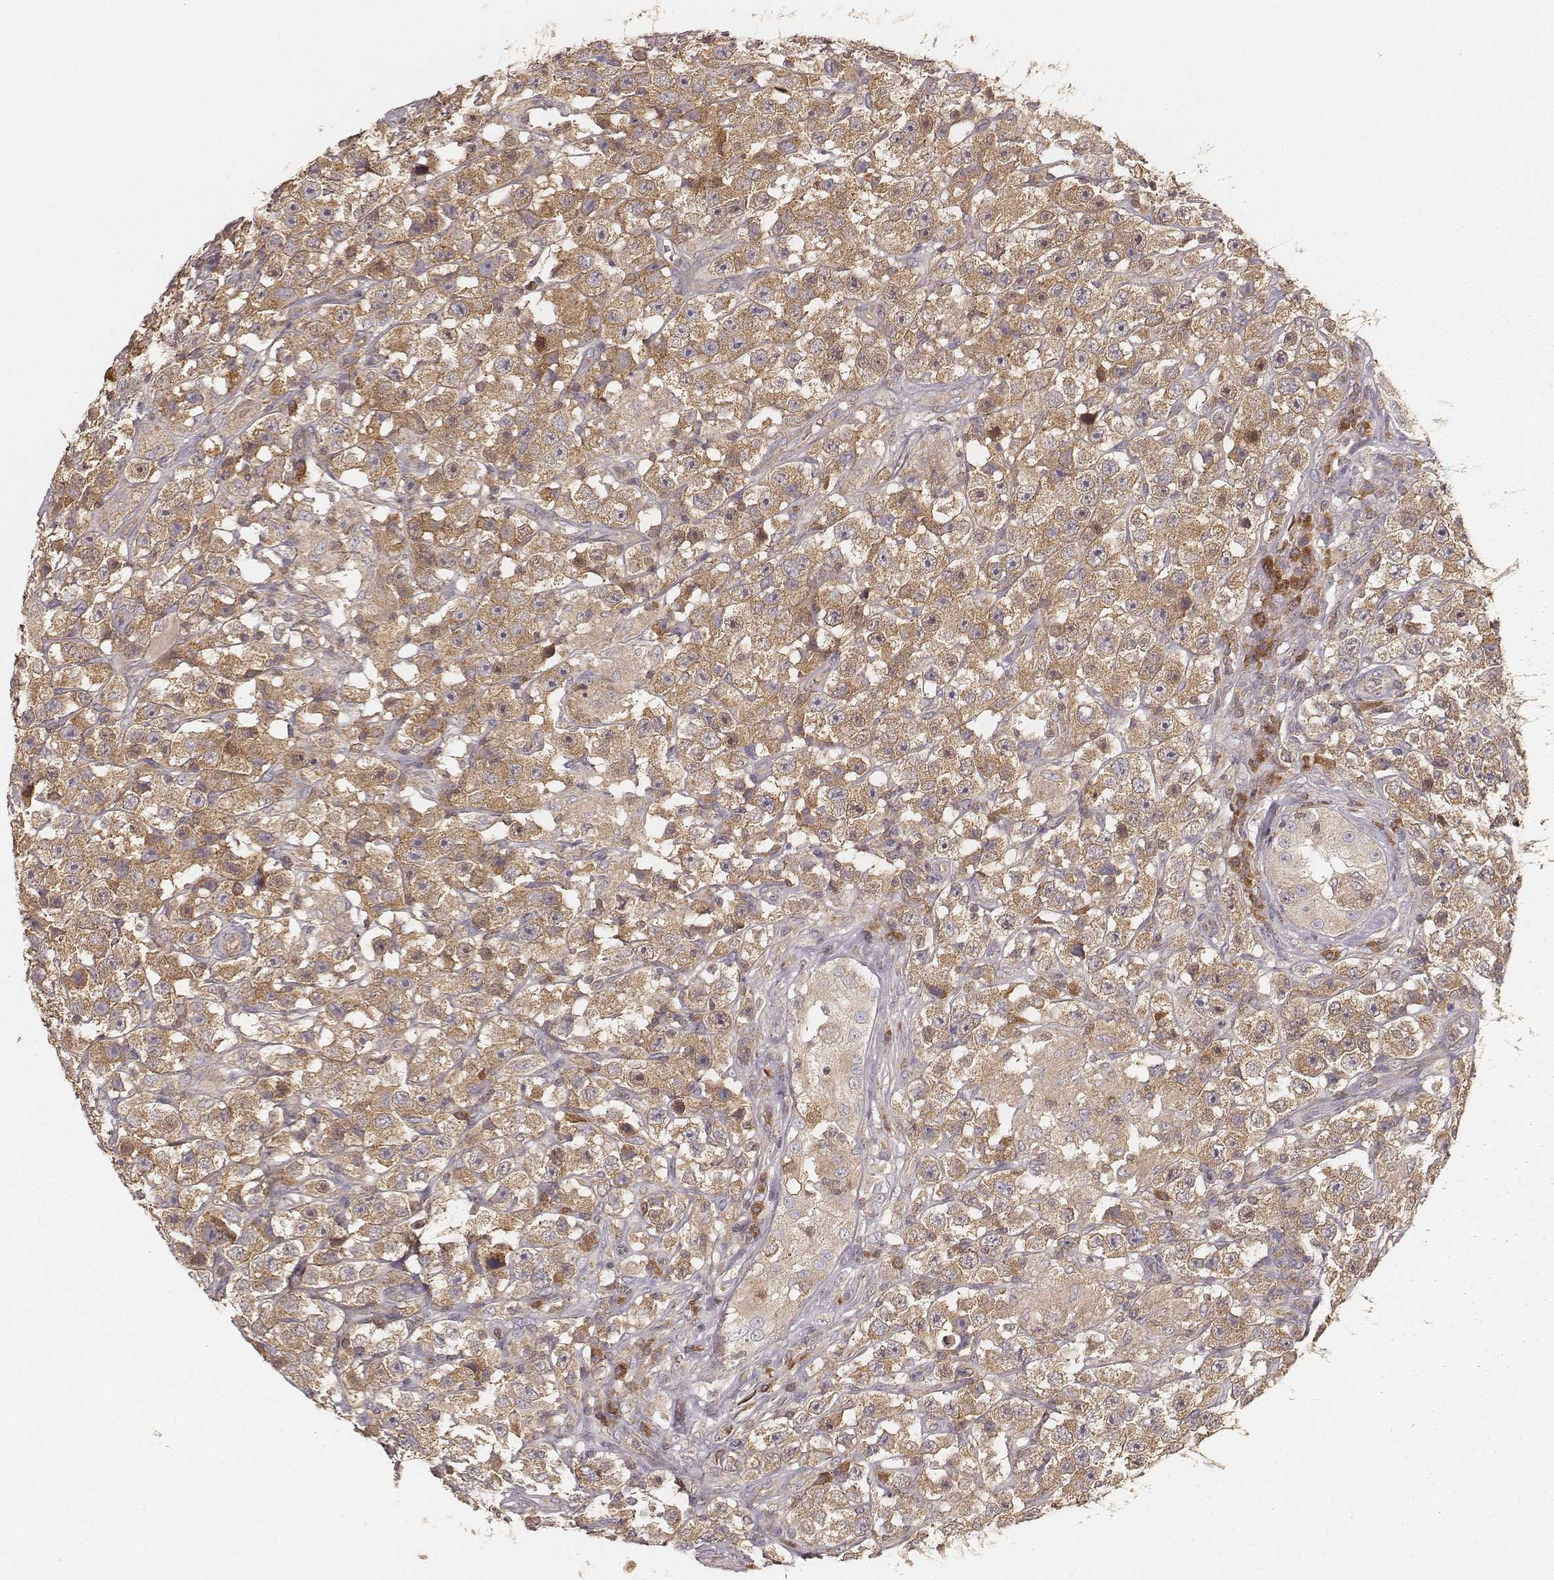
{"staining": {"intensity": "weak", "quantity": ">75%", "location": "cytoplasmic/membranous"}, "tissue": "testis cancer", "cell_type": "Tumor cells", "image_type": "cancer", "snomed": [{"axis": "morphology", "description": "Seminoma, NOS"}, {"axis": "topography", "description": "Testis"}], "caption": "Immunohistochemistry (DAB) staining of testis cancer reveals weak cytoplasmic/membranous protein expression in approximately >75% of tumor cells. (DAB (3,3'-diaminobenzidine) IHC with brightfield microscopy, high magnification).", "gene": "CARS1", "patient": {"sex": "male", "age": 45}}